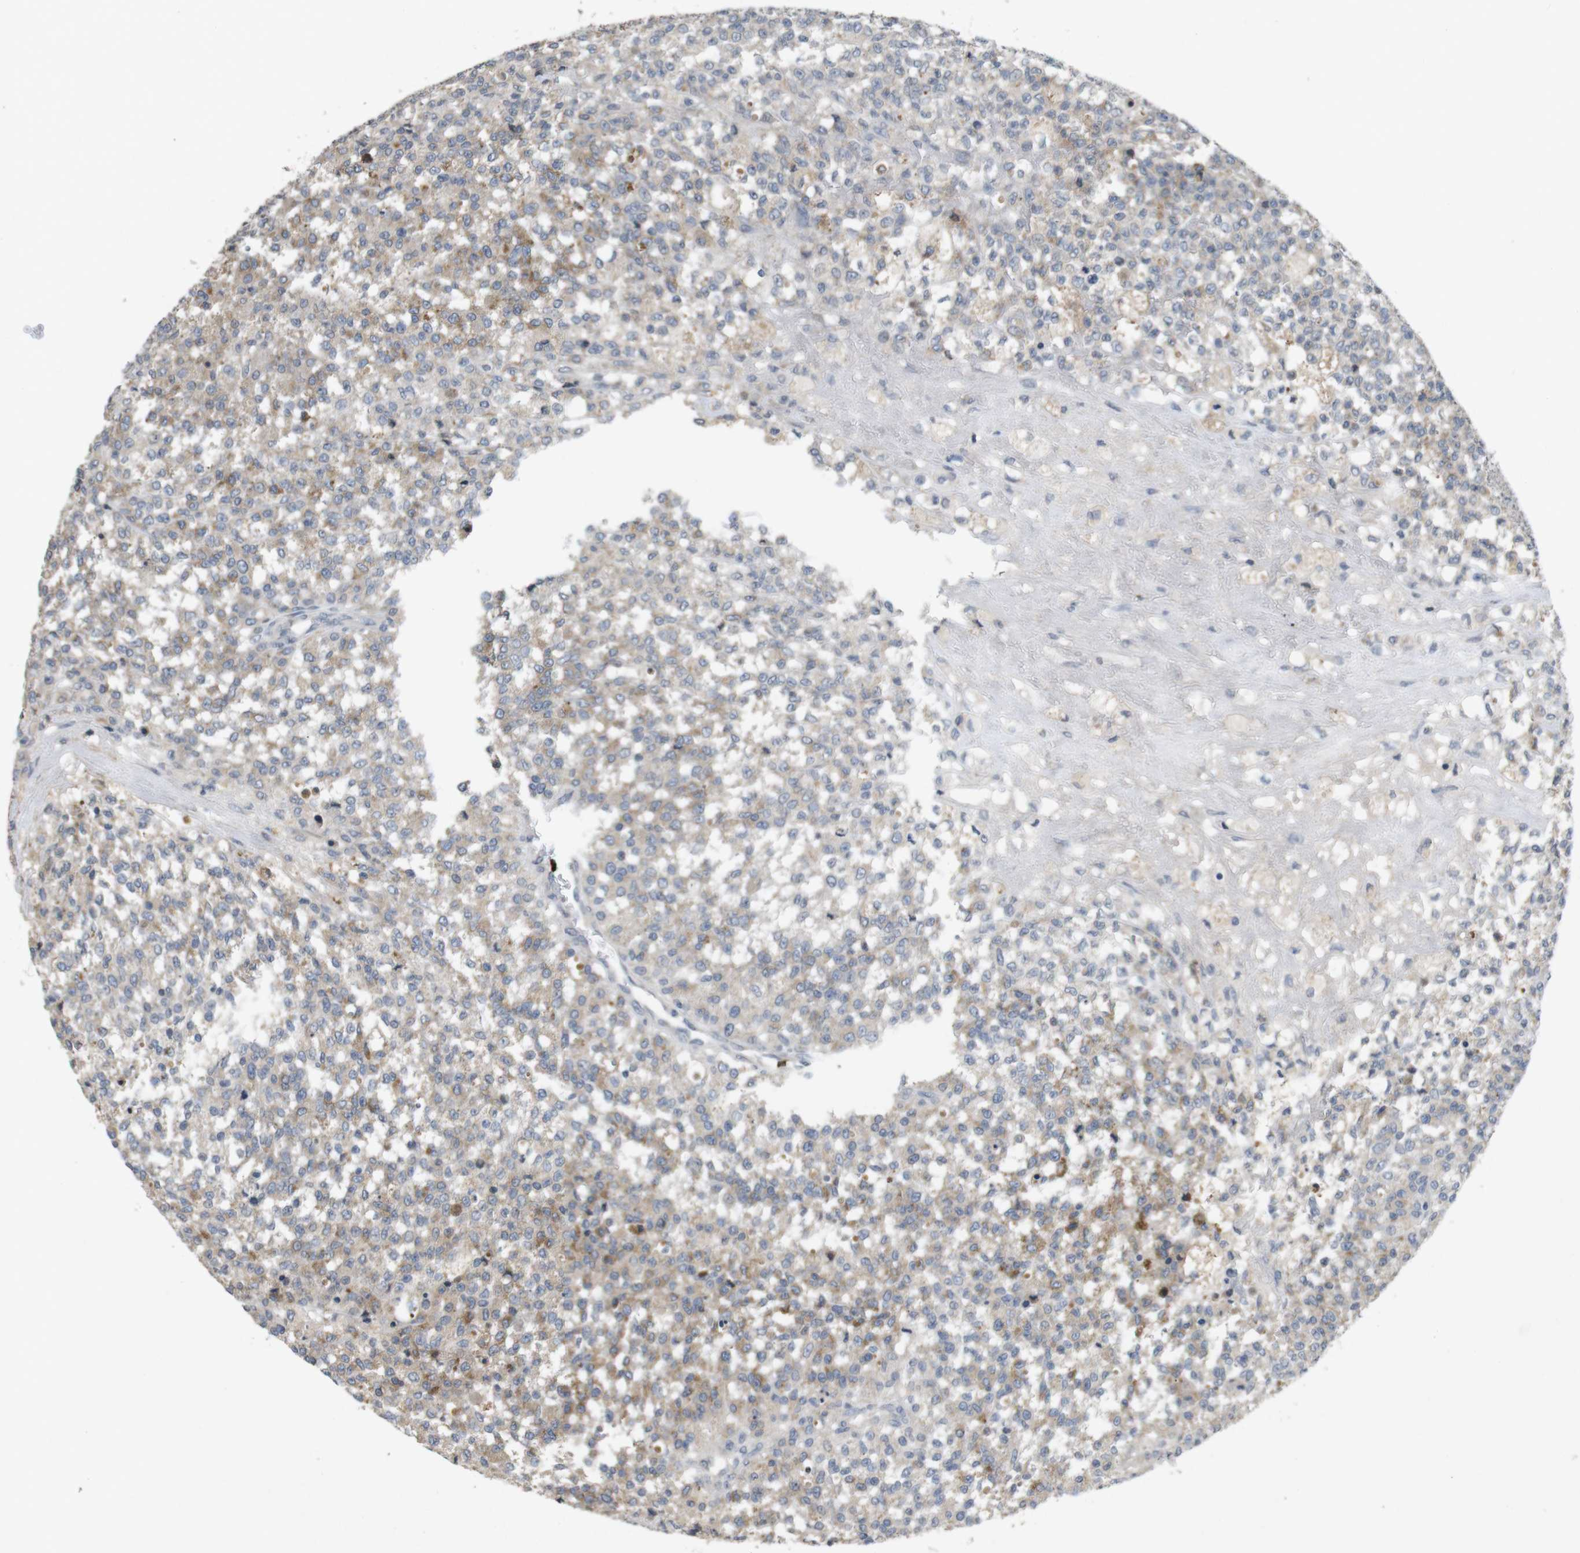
{"staining": {"intensity": "moderate", "quantity": "25%-75%", "location": "cytoplasmic/membranous"}, "tissue": "testis cancer", "cell_type": "Tumor cells", "image_type": "cancer", "snomed": [{"axis": "morphology", "description": "Seminoma, NOS"}, {"axis": "topography", "description": "Testis"}], "caption": "Immunohistochemistry photomicrograph of human seminoma (testis) stained for a protein (brown), which exhibits medium levels of moderate cytoplasmic/membranous staining in about 25%-75% of tumor cells.", "gene": "TSPAN14", "patient": {"sex": "male", "age": 59}}